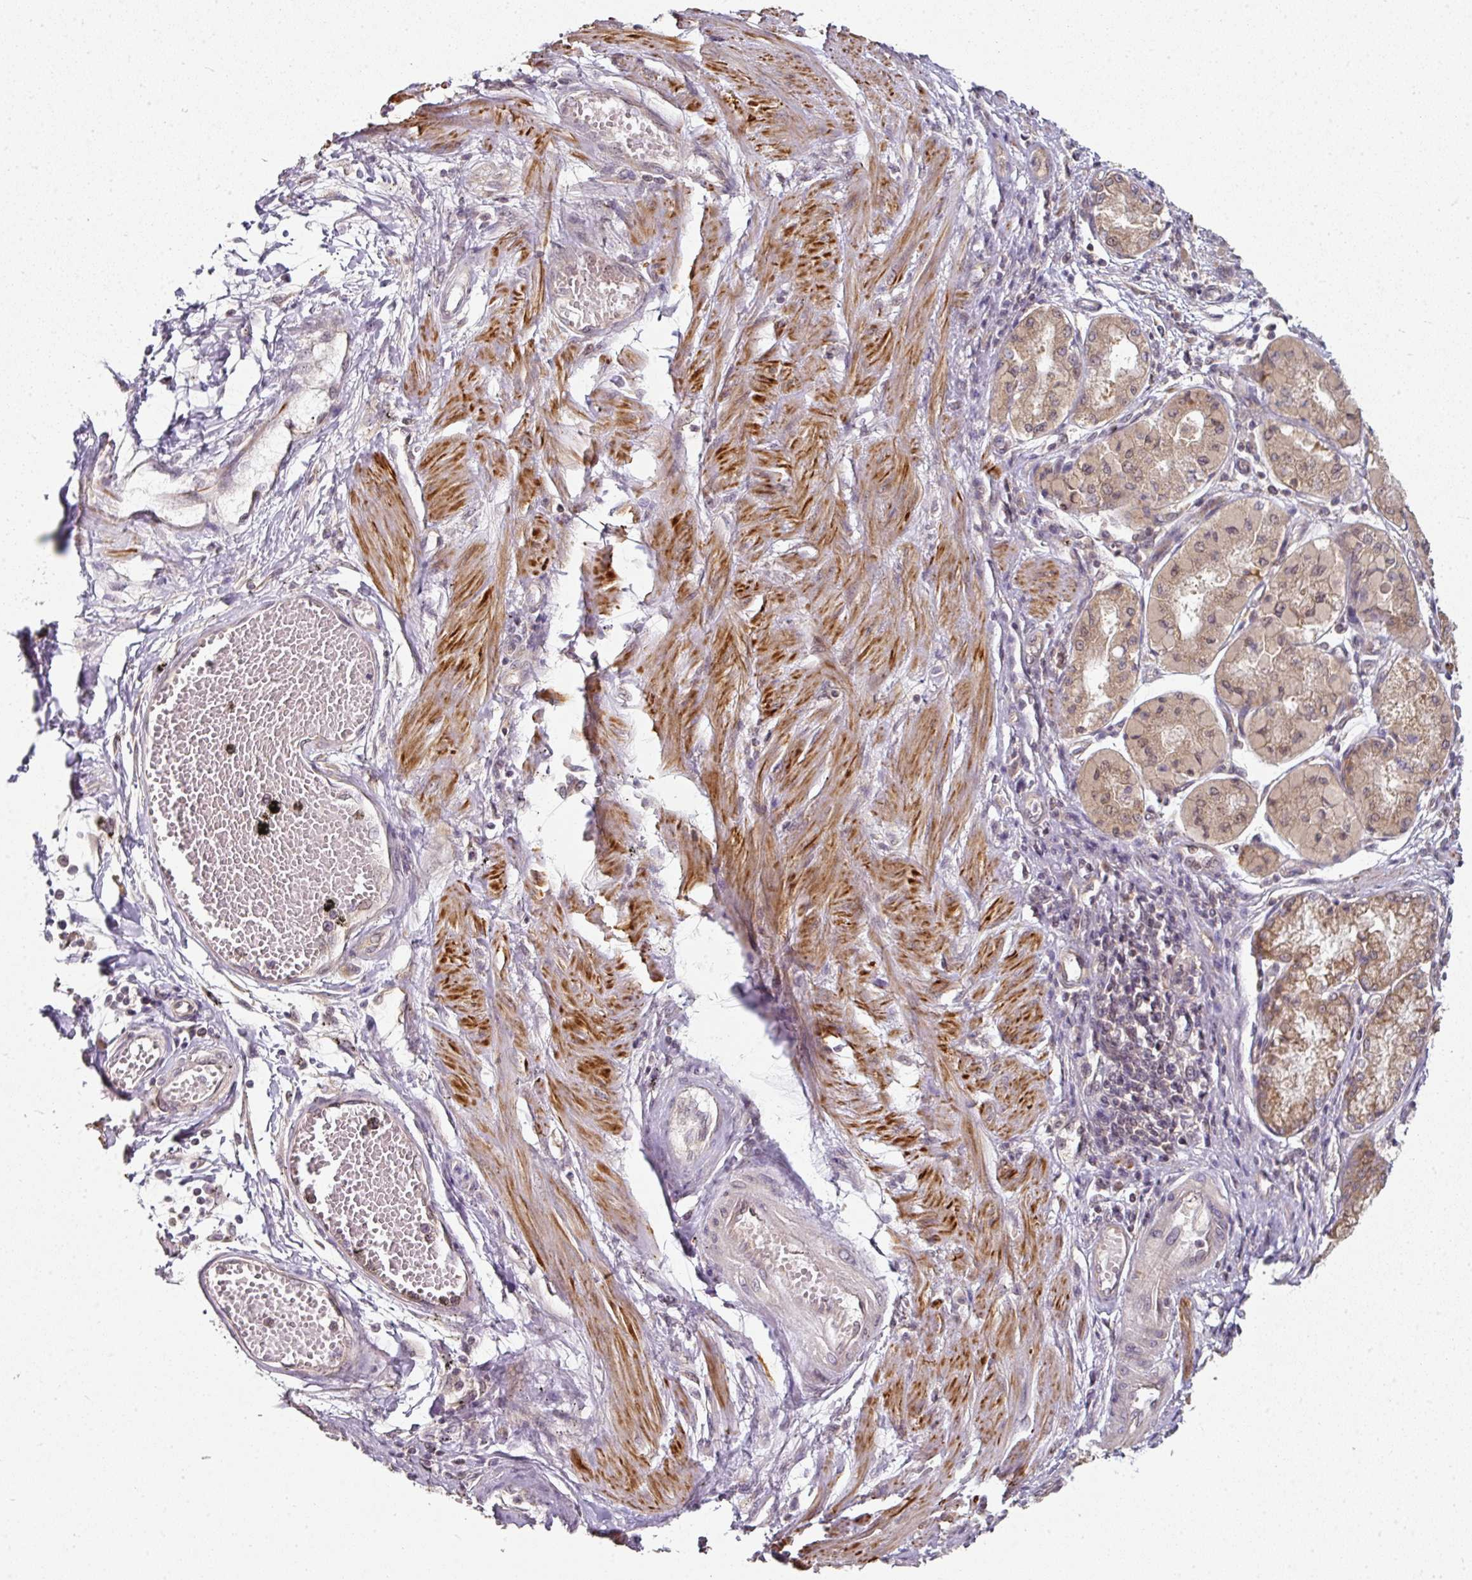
{"staining": {"intensity": "moderate", "quantity": ">75%", "location": "cytoplasmic/membranous"}, "tissue": "stomach cancer", "cell_type": "Tumor cells", "image_type": "cancer", "snomed": [{"axis": "morphology", "description": "Adenocarcinoma, NOS"}, {"axis": "topography", "description": "Stomach"}], "caption": "Immunohistochemical staining of stomach cancer (adenocarcinoma) reveals medium levels of moderate cytoplasmic/membranous protein staining in approximately >75% of tumor cells.", "gene": "MAP2K2", "patient": {"sex": "male", "age": 59}}